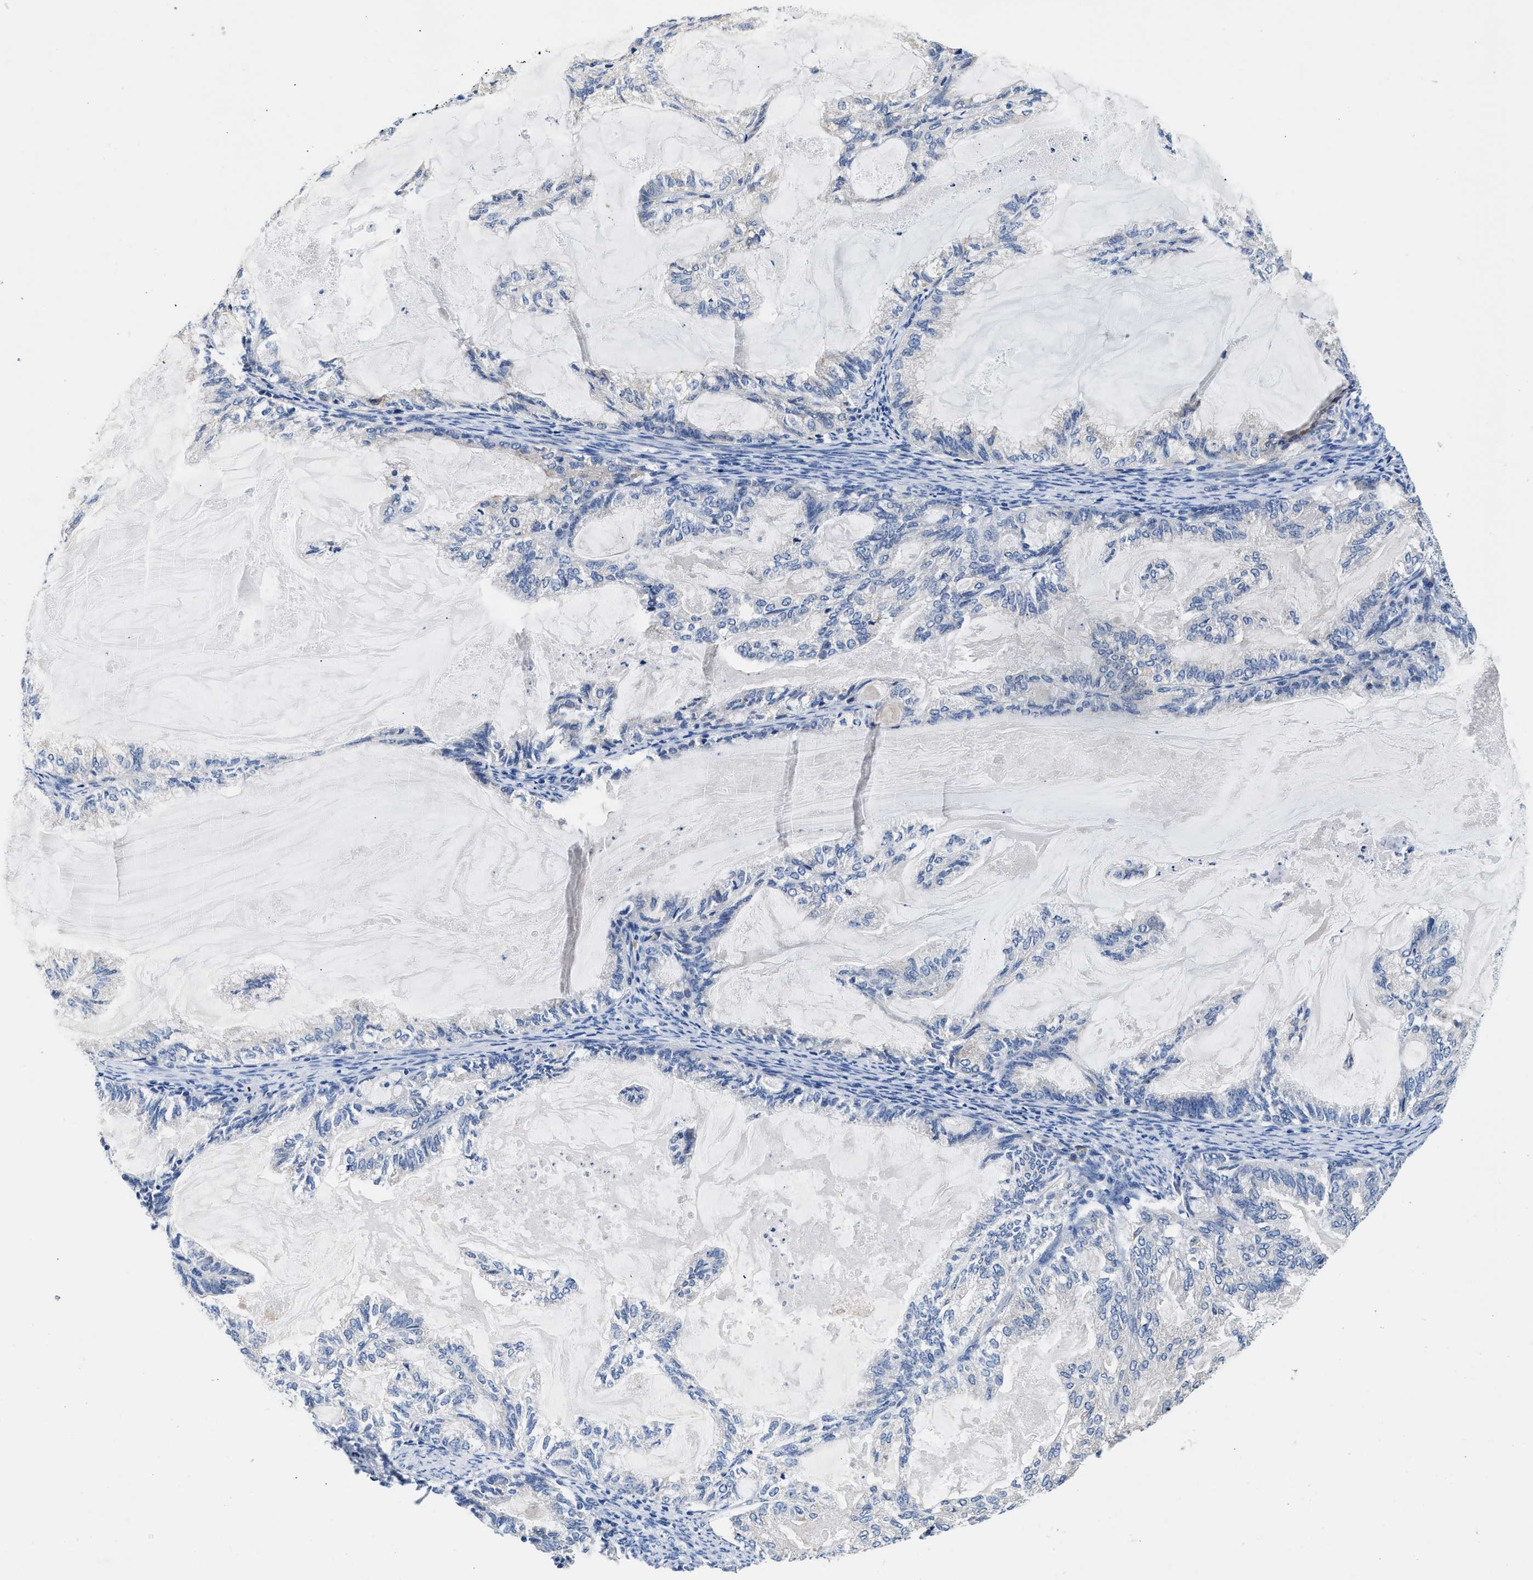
{"staining": {"intensity": "negative", "quantity": "none", "location": "none"}, "tissue": "endometrial cancer", "cell_type": "Tumor cells", "image_type": "cancer", "snomed": [{"axis": "morphology", "description": "Adenocarcinoma, NOS"}, {"axis": "topography", "description": "Endometrium"}], "caption": "Immunohistochemistry (IHC) histopathology image of endometrial adenocarcinoma stained for a protein (brown), which reveals no expression in tumor cells.", "gene": "FAM185A", "patient": {"sex": "female", "age": 86}}